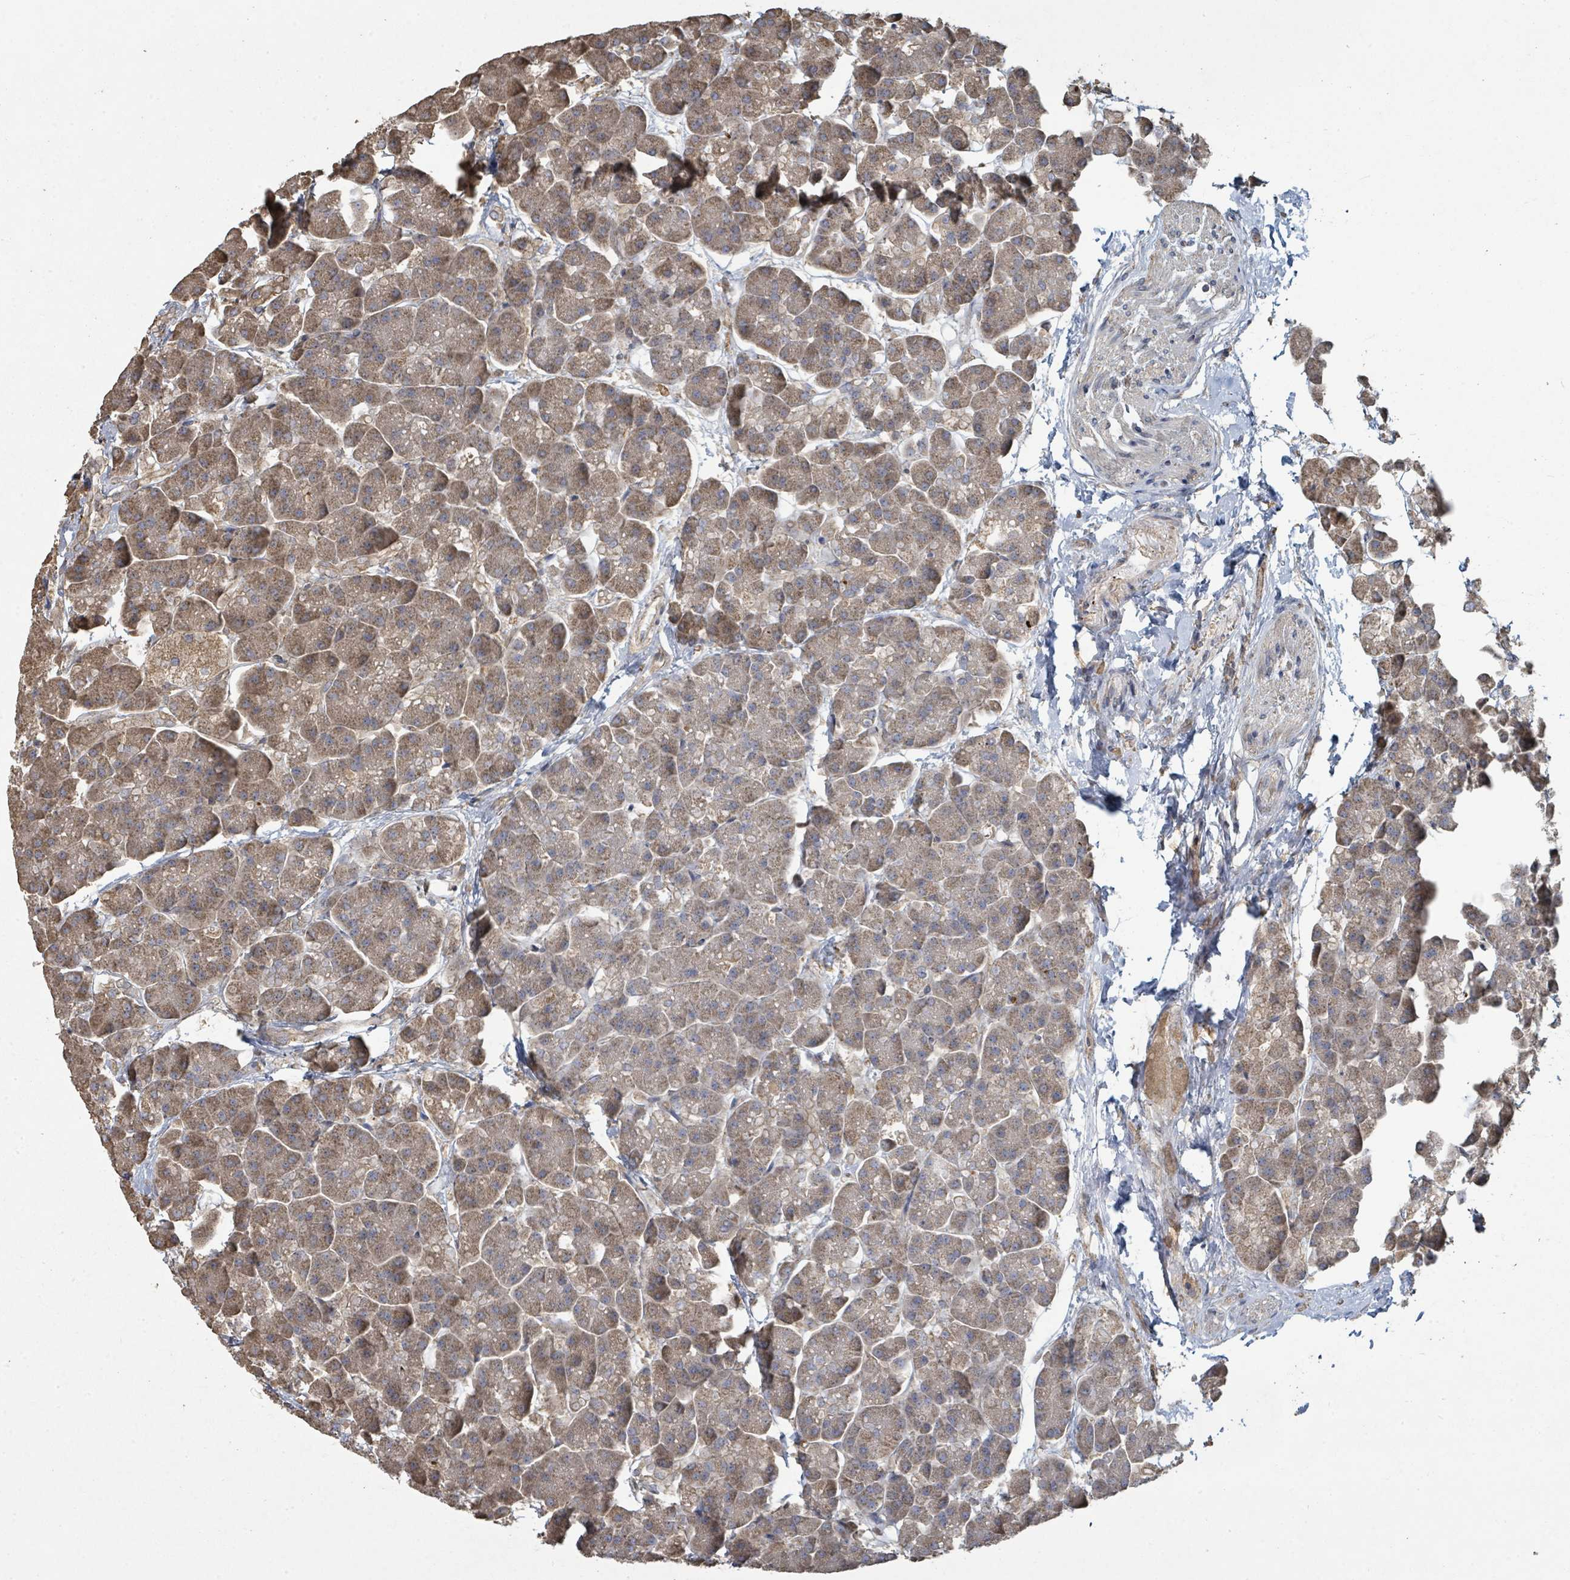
{"staining": {"intensity": "weak", "quantity": ">75%", "location": "cytoplasmic/membranous"}, "tissue": "pancreas", "cell_type": "Exocrine glandular cells", "image_type": "normal", "snomed": [{"axis": "morphology", "description": "Normal tissue, NOS"}, {"axis": "topography", "description": "Pancreas"}, {"axis": "topography", "description": "Peripheral nerve tissue"}], "caption": "Weak cytoplasmic/membranous protein staining is identified in approximately >75% of exocrine glandular cells in pancreas.", "gene": "WDFY1", "patient": {"sex": "male", "age": 54}}